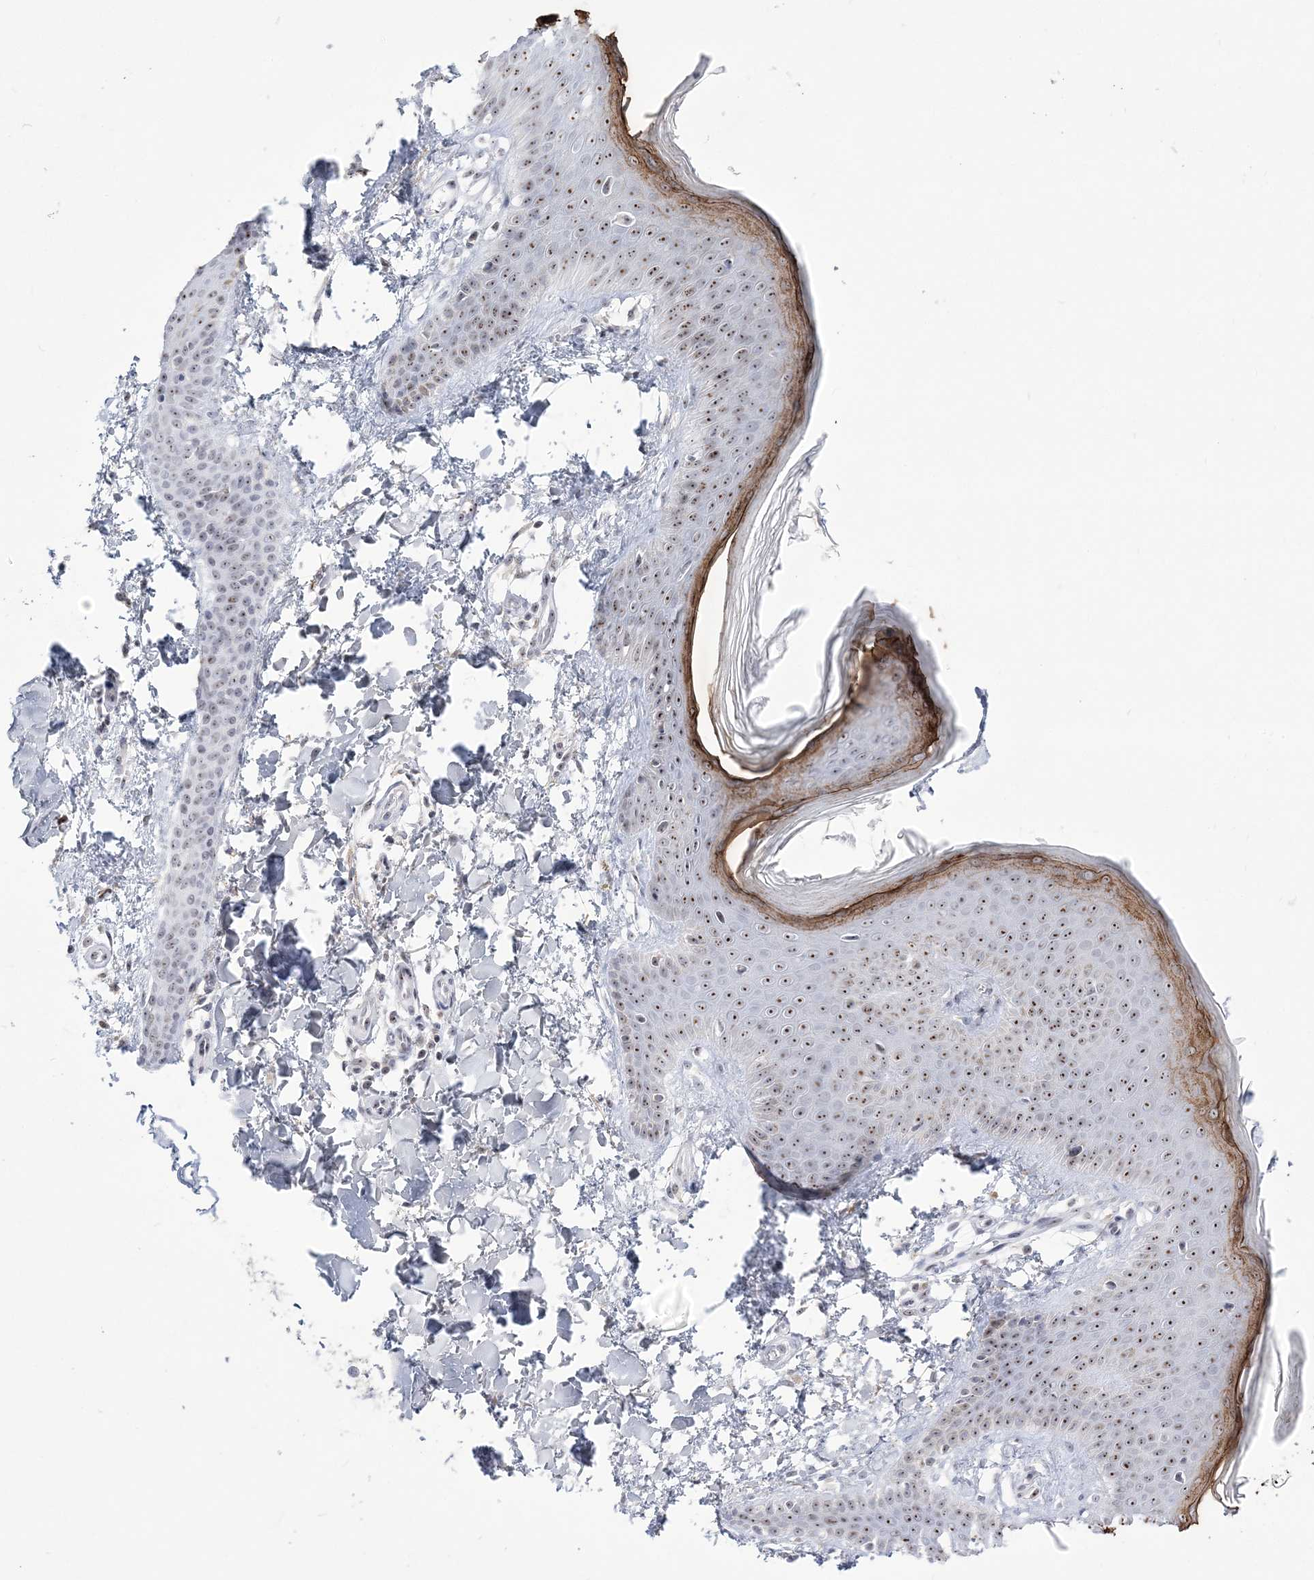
{"staining": {"intensity": "negative", "quantity": "none", "location": "none"}, "tissue": "skin", "cell_type": "Fibroblasts", "image_type": "normal", "snomed": [{"axis": "morphology", "description": "Normal tissue, NOS"}, {"axis": "topography", "description": "Skin"}], "caption": "Immunohistochemistry (IHC) micrograph of unremarkable skin: skin stained with DAB demonstrates no significant protein expression in fibroblasts.", "gene": "DDX21", "patient": {"sex": "male", "age": 36}}